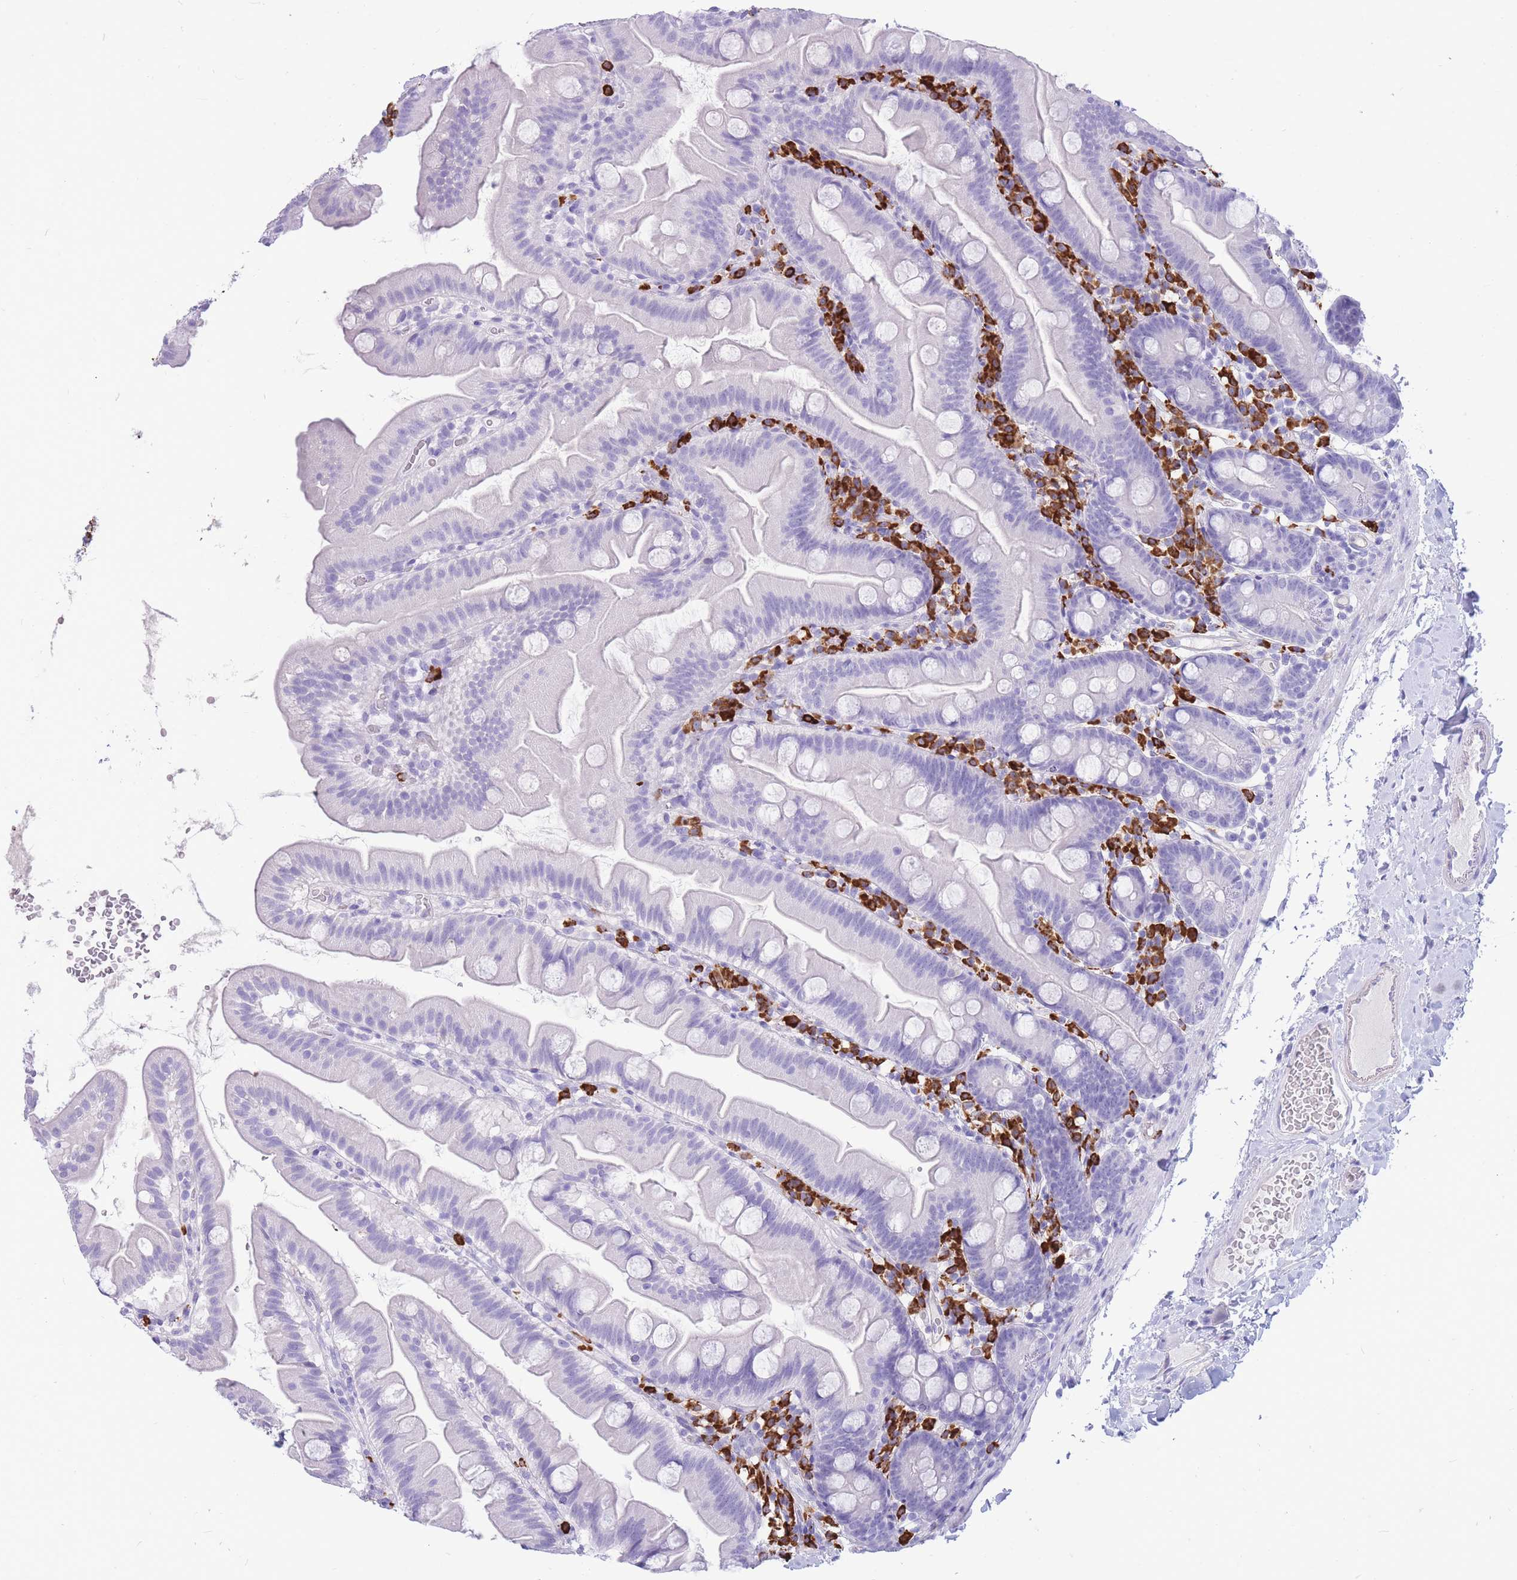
{"staining": {"intensity": "negative", "quantity": "none", "location": "none"}, "tissue": "small intestine", "cell_type": "Glandular cells", "image_type": "normal", "snomed": [{"axis": "morphology", "description": "Normal tissue, NOS"}, {"axis": "topography", "description": "Small intestine"}], "caption": "A high-resolution image shows immunohistochemistry staining of normal small intestine, which shows no significant staining in glandular cells.", "gene": "ZFP62", "patient": {"sex": "female", "age": 68}}